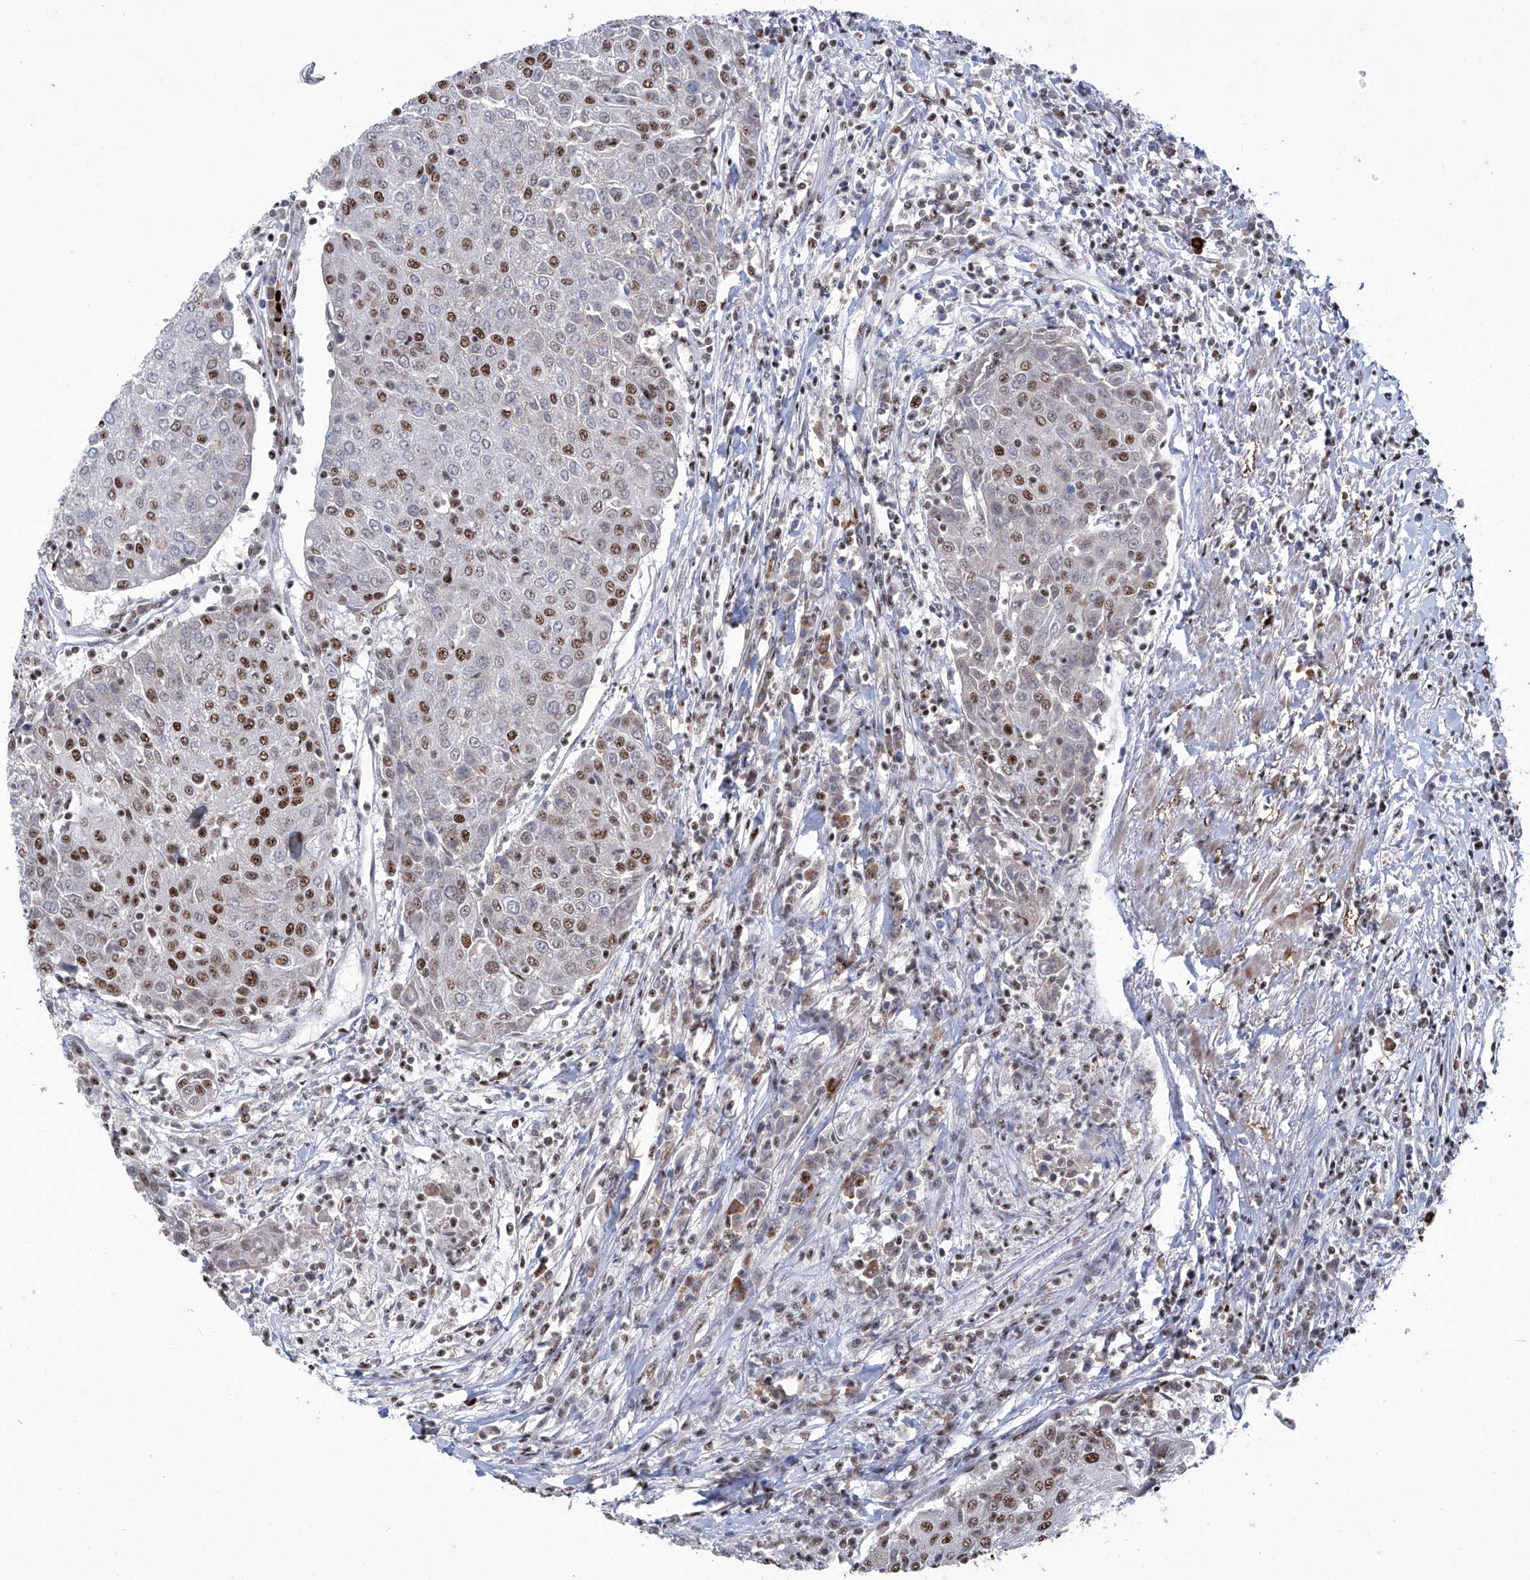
{"staining": {"intensity": "strong", "quantity": "25%-75%", "location": "nuclear"}, "tissue": "urothelial cancer", "cell_type": "Tumor cells", "image_type": "cancer", "snomed": [{"axis": "morphology", "description": "Urothelial carcinoma, High grade"}, {"axis": "topography", "description": "Urinary bladder"}], "caption": "The micrograph reveals immunohistochemical staining of urothelial carcinoma (high-grade). There is strong nuclear positivity is present in about 25%-75% of tumor cells. (Stains: DAB in brown, nuclei in blue, Microscopy: brightfield microscopy at high magnification).", "gene": "FBXL4", "patient": {"sex": "female", "age": 85}}